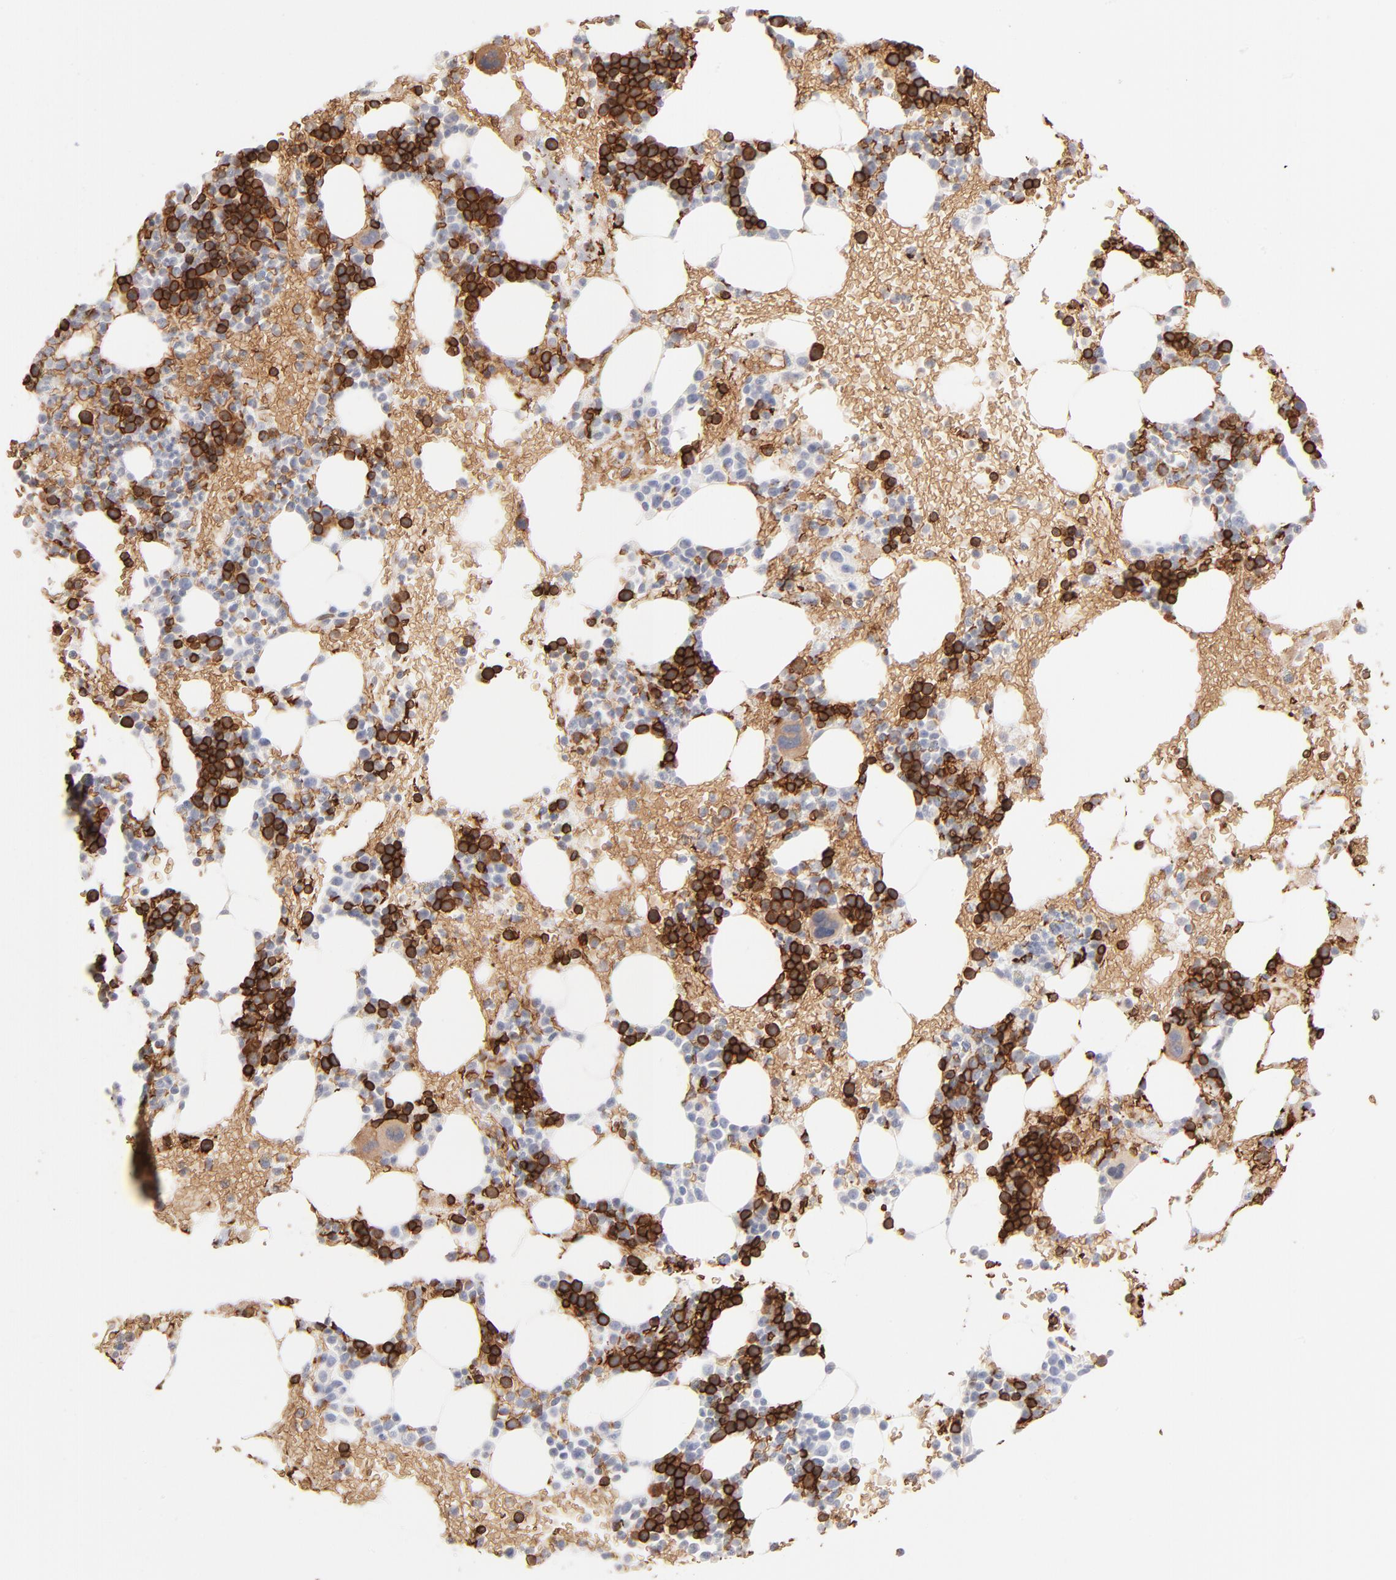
{"staining": {"intensity": "strong", "quantity": "25%-75%", "location": "cytoplasmic/membranous"}, "tissue": "bone marrow", "cell_type": "Hematopoietic cells", "image_type": "normal", "snomed": [{"axis": "morphology", "description": "Normal tissue, NOS"}, {"axis": "topography", "description": "Bone marrow"}], "caption": "Unremarkable bone marrow shows strong cytoplasmic/membranous positivity in about 25%-75% of hematopoietic cells.", "gene": "SPTB", "patient": {"sex": "male", "age": 17}}